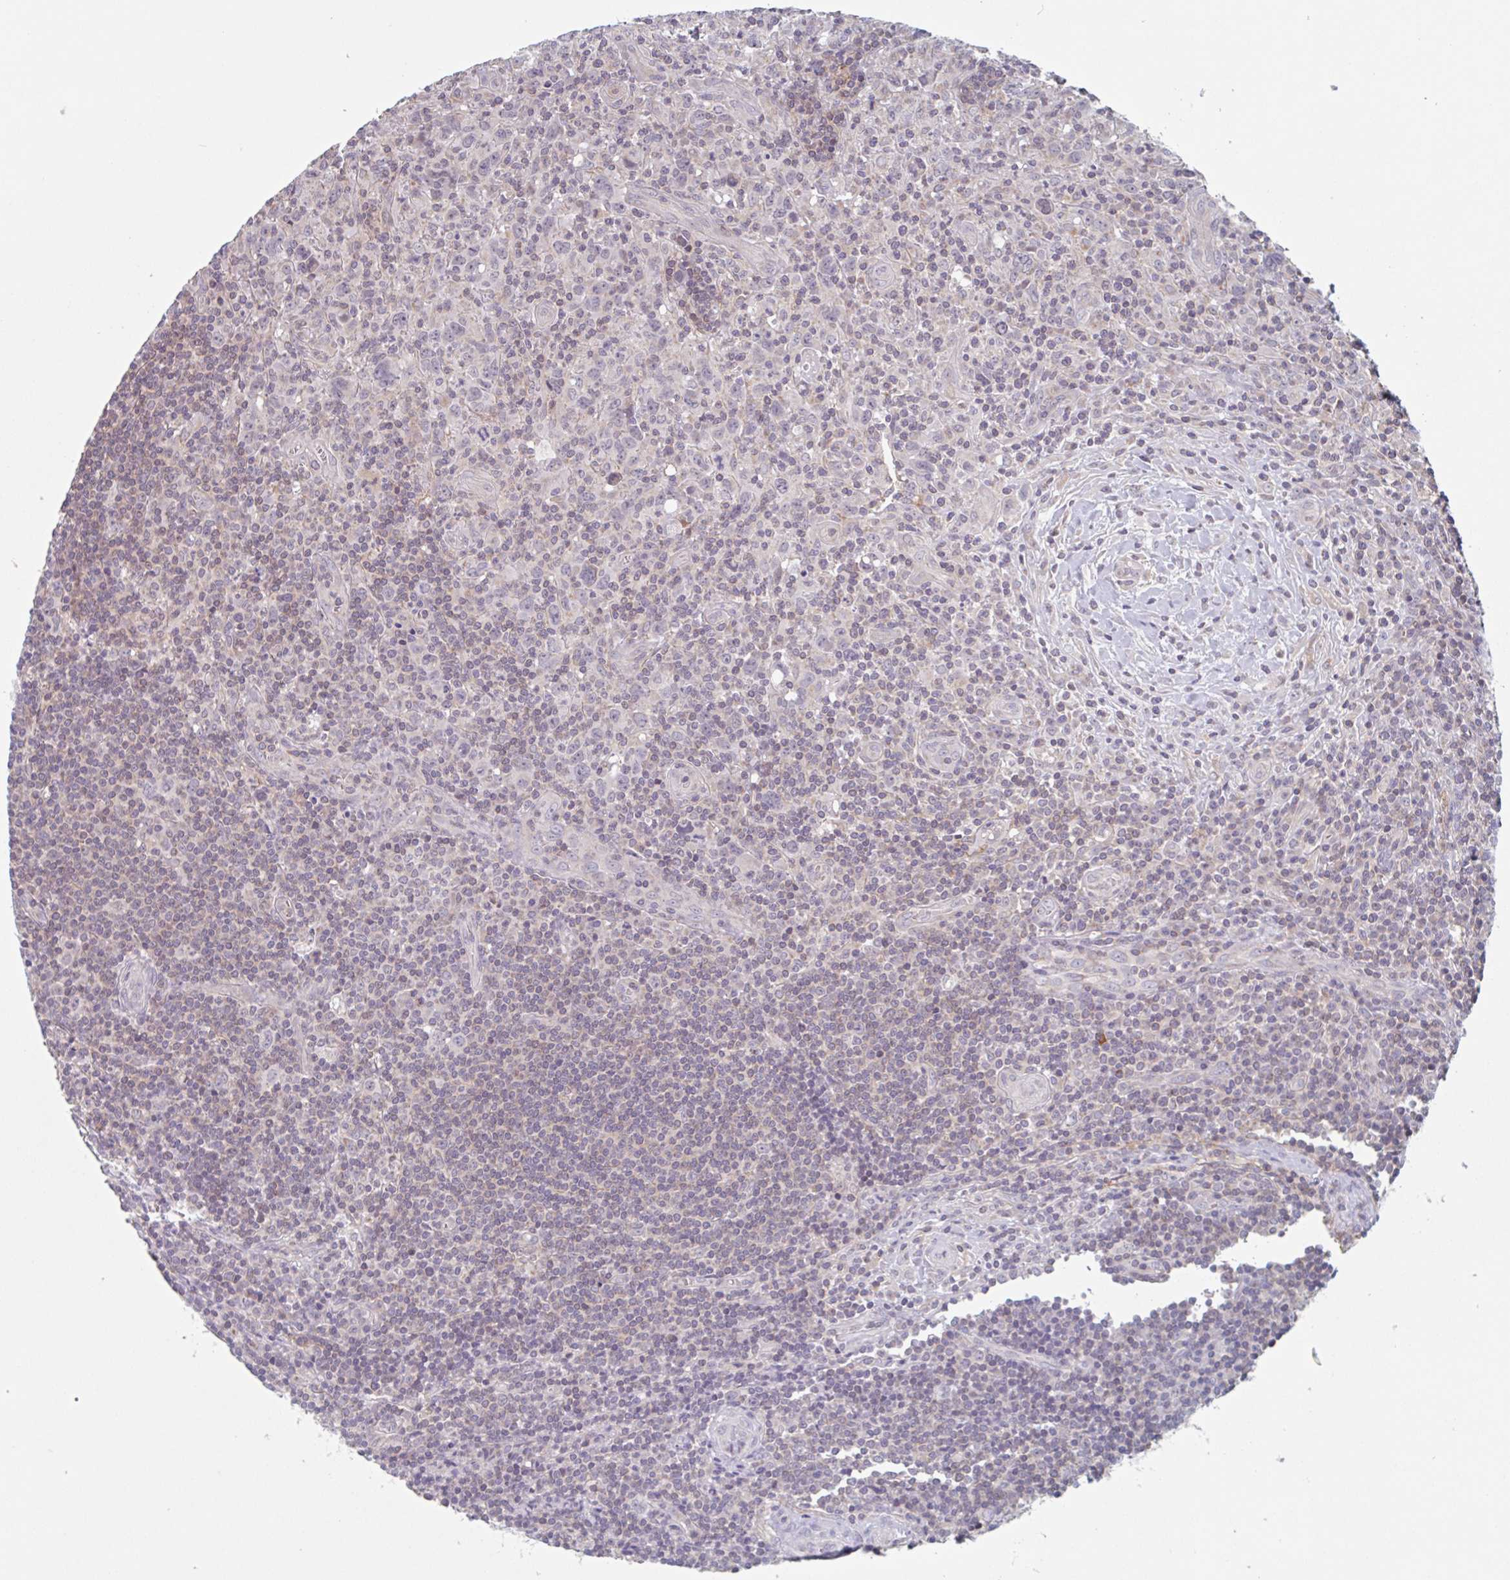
{"staining": {"intensity": "negative", "quantity": "none", "location": "none"}, "tissue": "lymphoma", "cell_type": "Tumor cells", "image_type": "cancer", "snomed": [{"axis": "morphology", "description": "Hodgkin's disease, NOS"}, {"axis": "topography", "description": "Lymph node"}], "caption": "DAB immunohistochemical staining of lymphoma displays no significant expression in tumor cells.", "gene": "SURF1", "patient": {"sex": "female", "age": 18}}